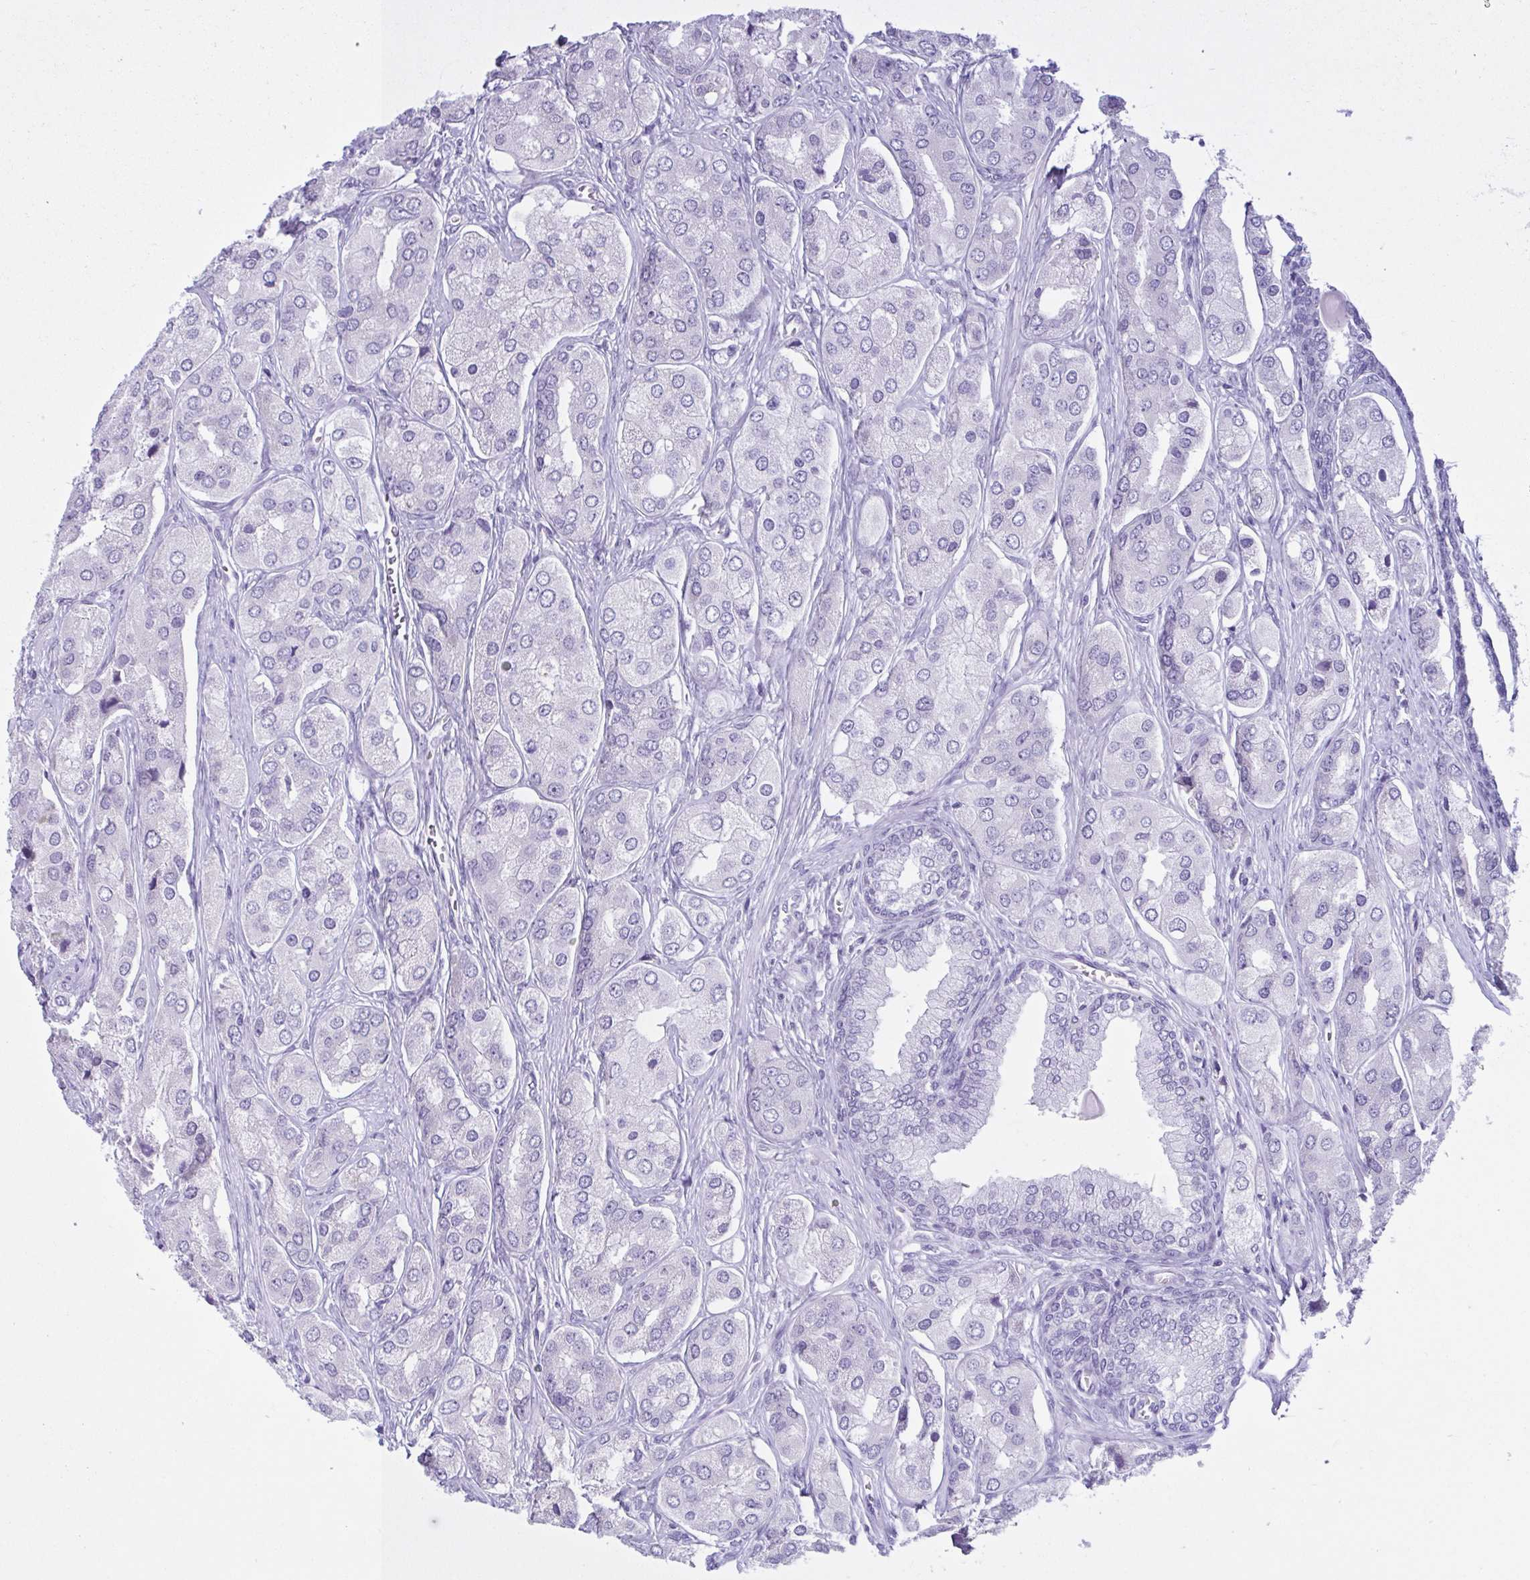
{"staining": {"intensity": "negative", "quantity": "none", "location": "none"}, "tissue": "prostate cancer", "cell_type": "Tumor cells", "image_type": "cancer", "snomed": [{"axis": "morphology", "description": "Adenocarcinoma, Low grade"}, {"axis": "topography", "description": "Prostate"}], "caption": "The photomicrograph exhibits no staining of tumor cells in prostate cancer.", "gene": "INAFM1", "patient": {"sex": "male", "age": 69}}